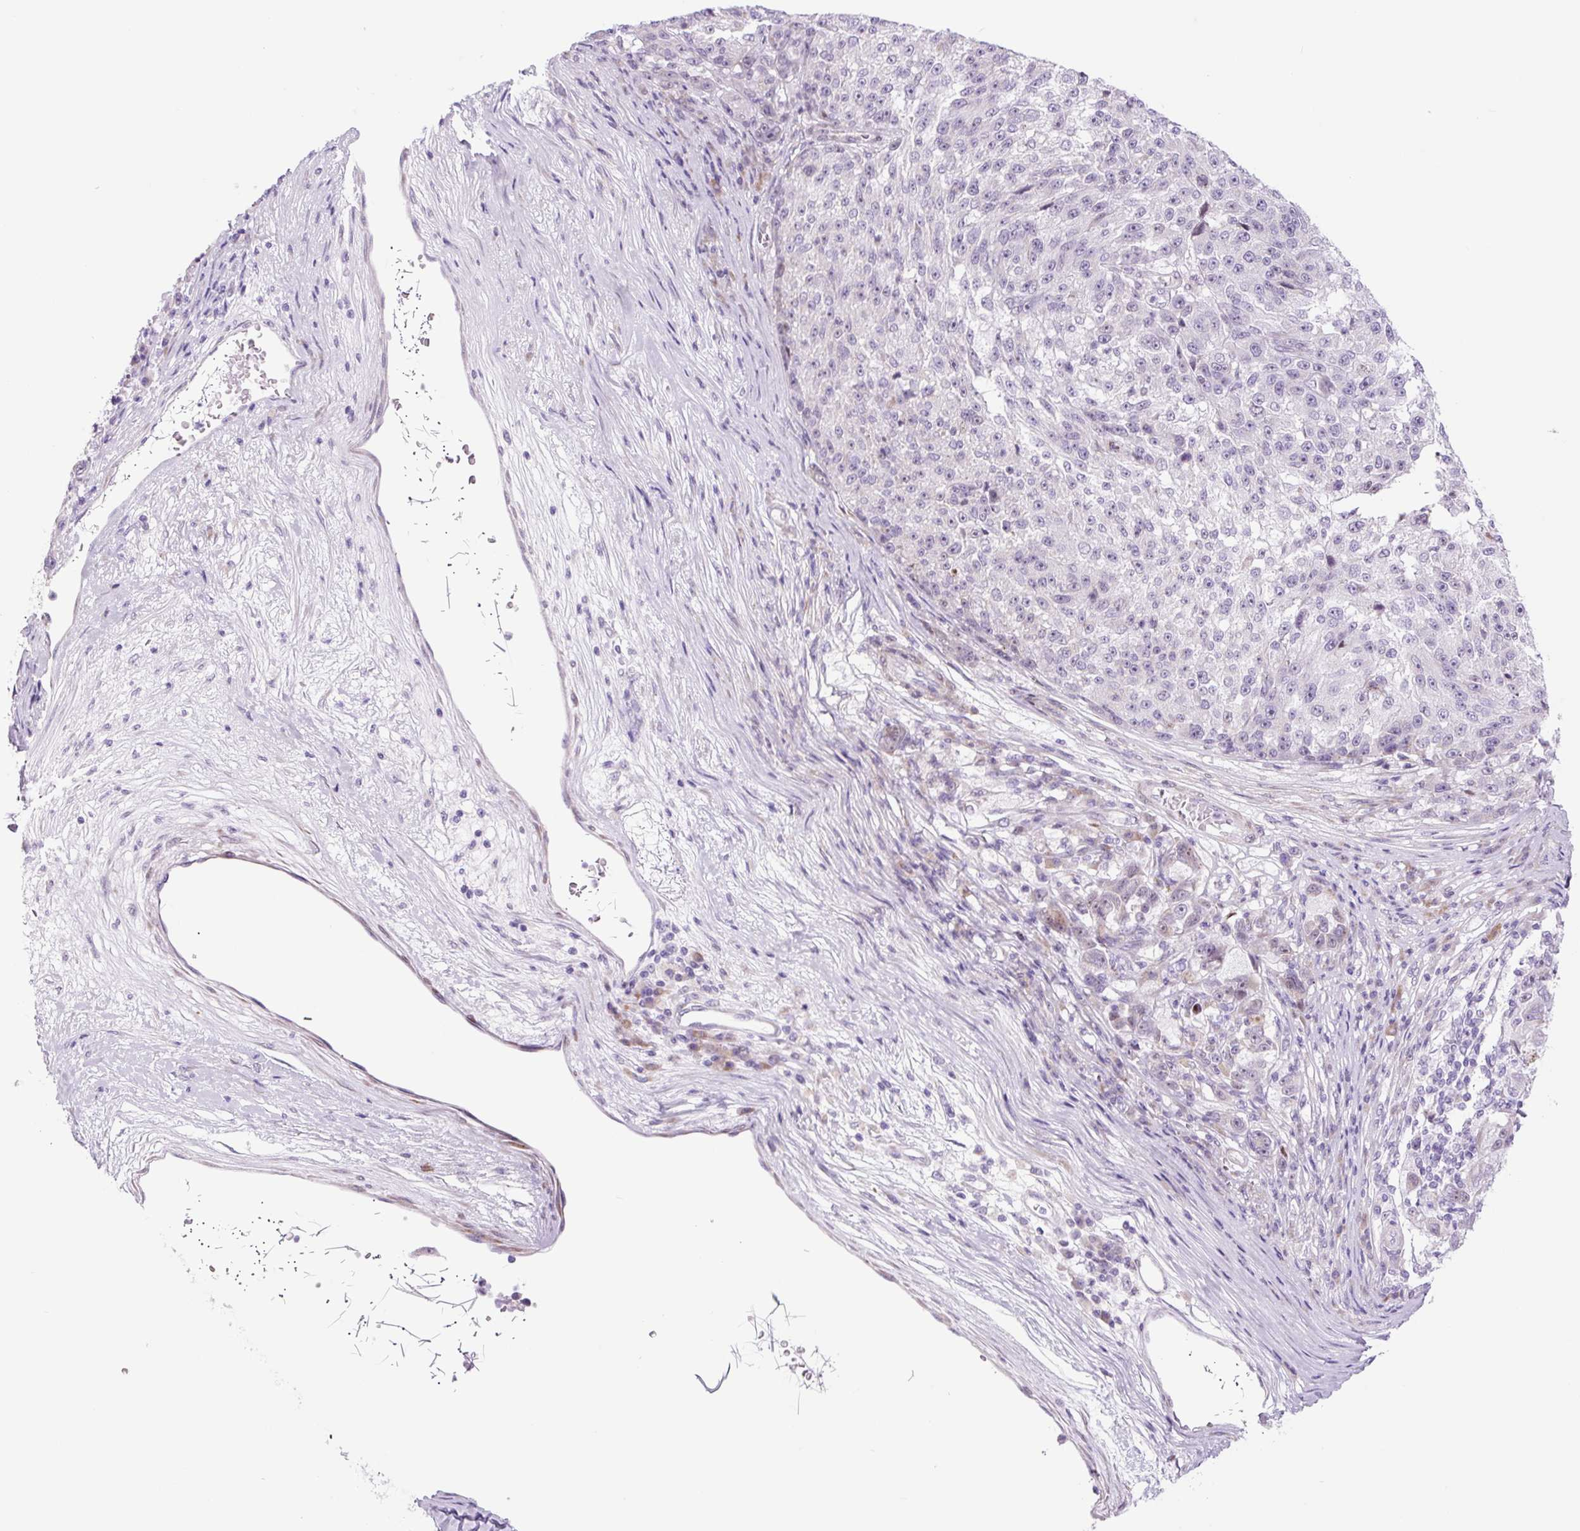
{"staining": {"intensity": "negative", "quantity": "none", "location": "none"}, "tissue": "melanoma", "cell_type": "Tumor cells", "image_type": "cancer", "snomed": [{"axis": "morphology", "description": "Malignant melanoma, NOS"}, {"axis": "topography", "description": "Skin"}], "caption": "DAB immunohistochemical staining of human melanoma exhibits no significant expression in tumor cells.", "gene": "RRS1", "patient": {"sex": "male", "age": 53}}